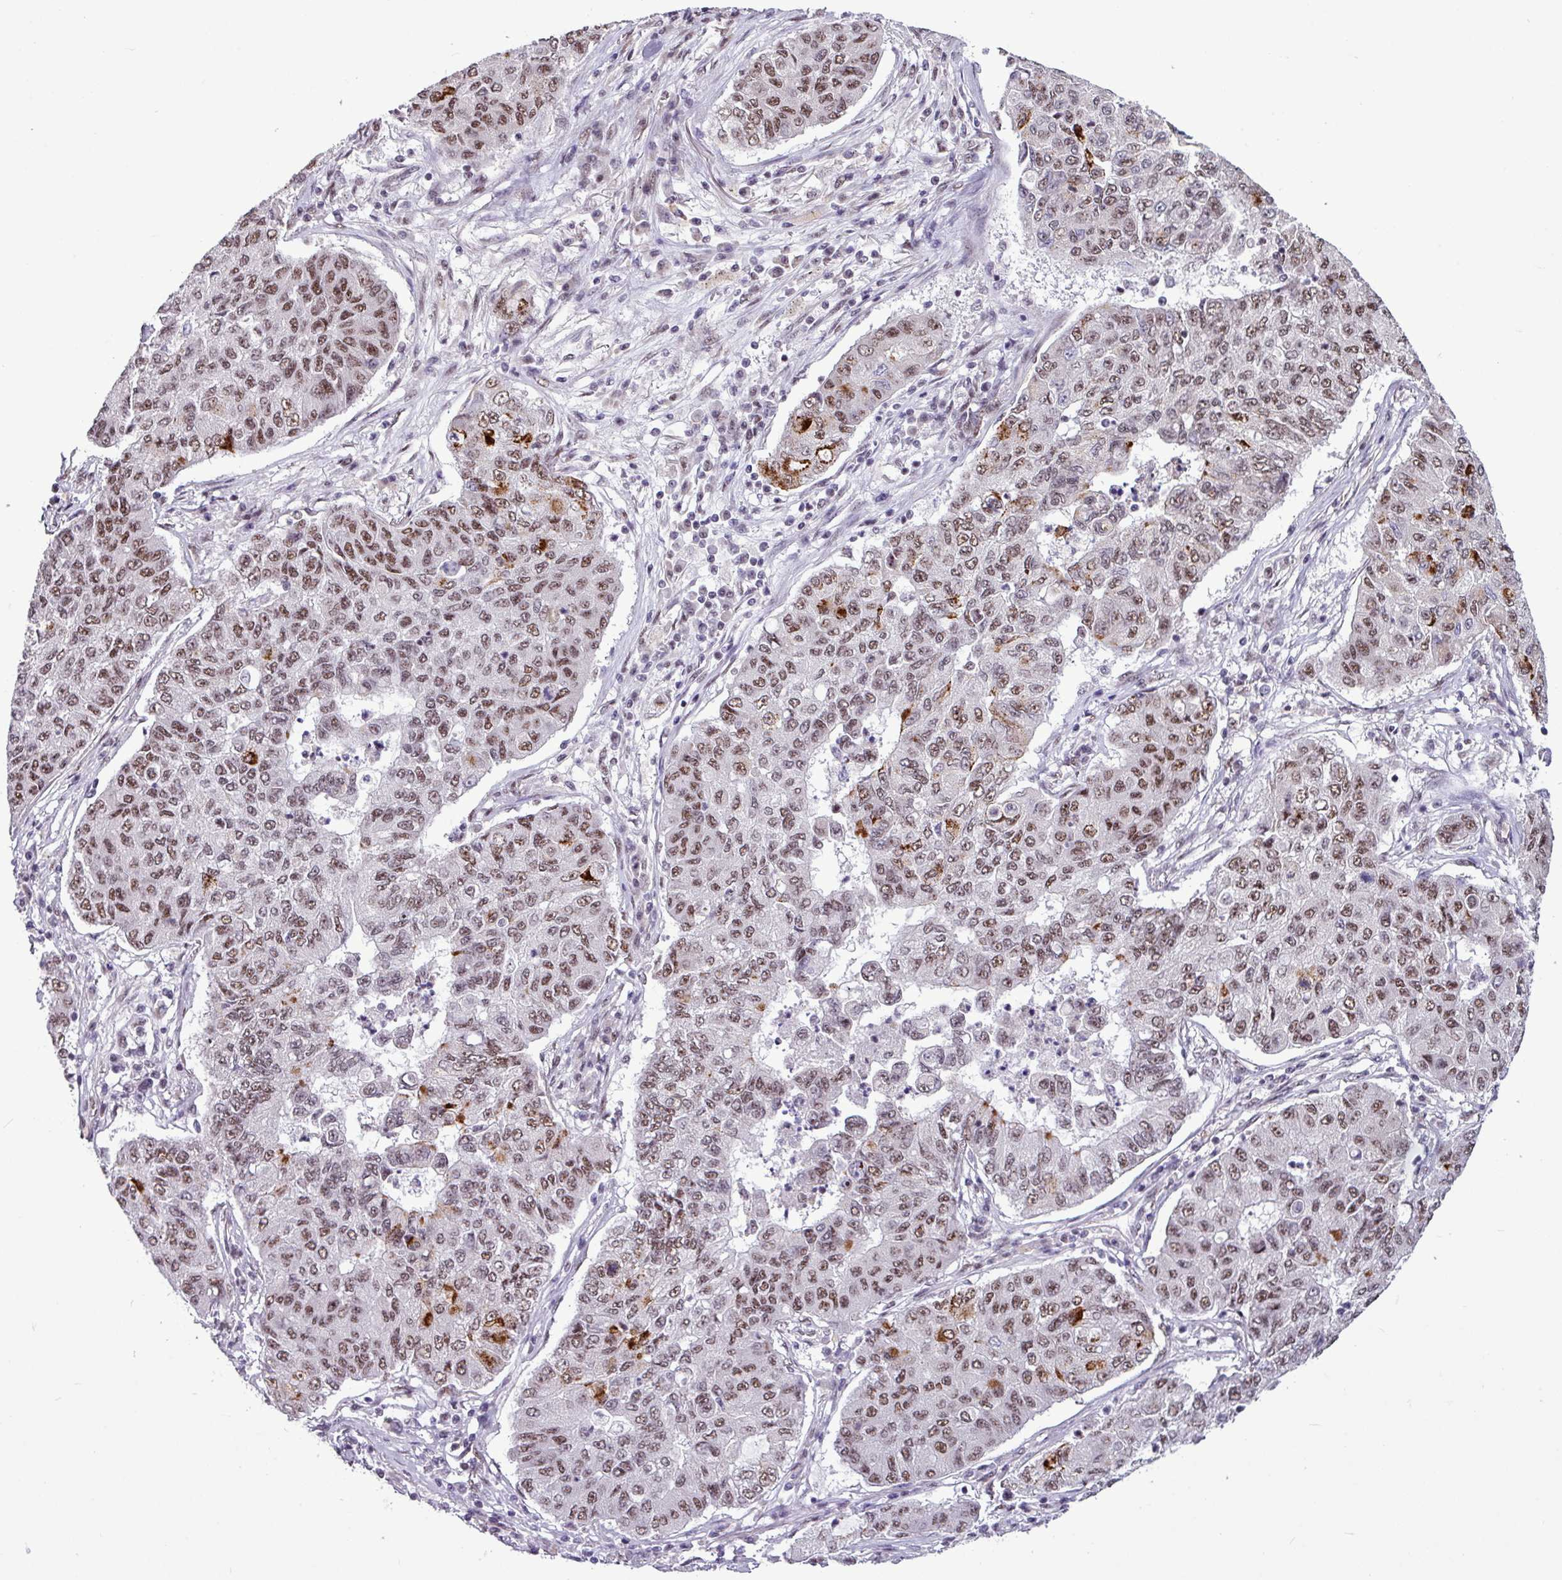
{"staining": {"intensity": "moderate", "quantity": ">75%", "location": "cytoplasmic/membranous,nuclear"}, "tissue": "lung cancer", "cell_type": "Tumor cells", "image_type": "cancer", "snomed": [{"axis": "morphology", "description": "Squamous cell carcinoma, NOS"}, {"axis": "topography", "description": "Lung"}], "caption": "Lung squamous cell carcinoma tissue reveals moderate cytoplasmic/membranous and nuclear expression in about >75% of tumor cells", "gene": "UTP18", "patient": {"sex": "male", "age": 74}}